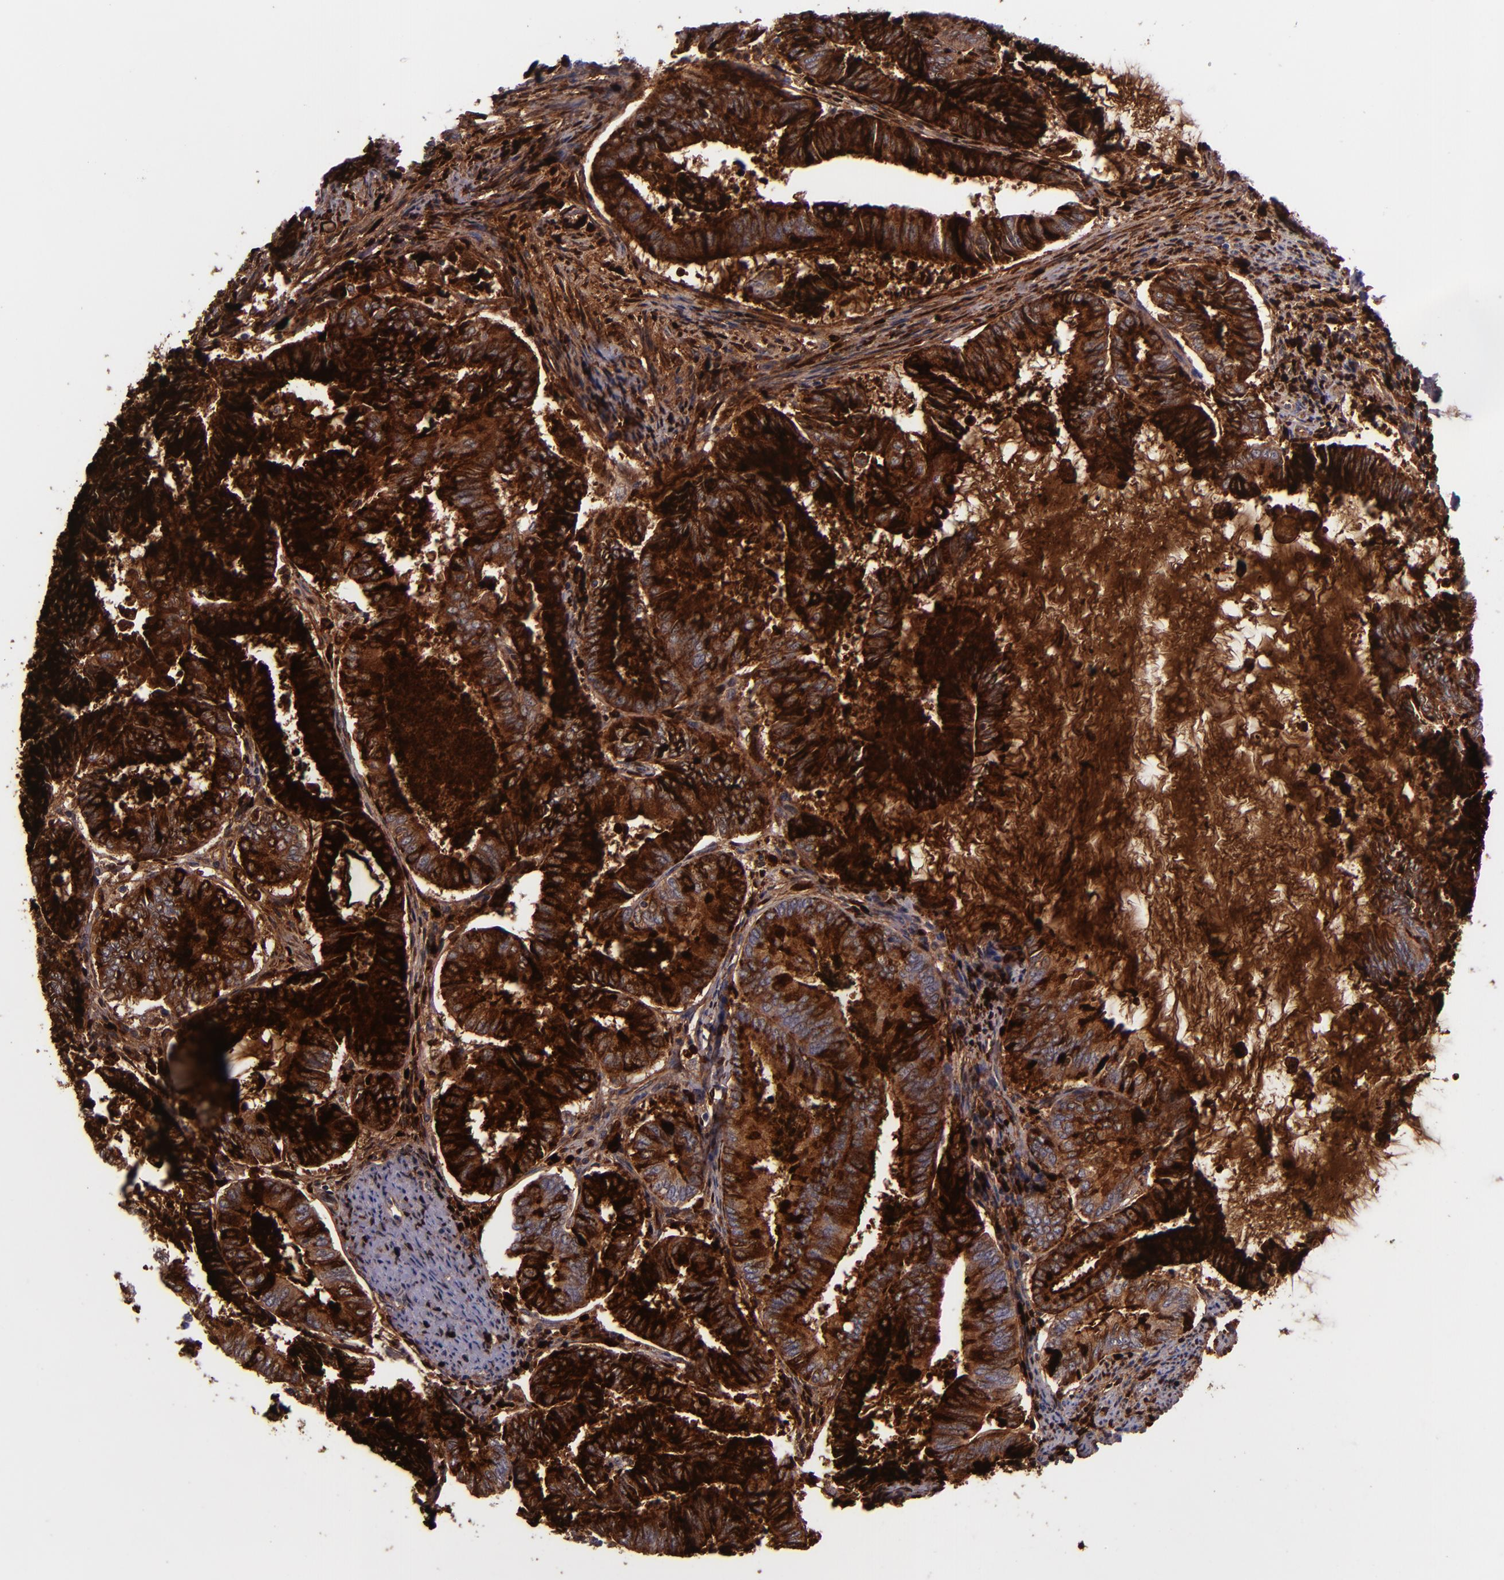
{"staining": {"intensity": "strong", "quantity": ">75%", "location": "cytoplasmic/membranous"}, "tissue": "endometrial cancer", "cell_type": "Tumor cells", "image_type": "cancer", "snomed": [{"axis": "morphology", "description": "Adenocarcinoma, NOS"}, {"axis": "topography", "description": "Endometrium"}], "caption": "Immunohistochemical staining of adenocarcinoma (endometrial) displays high levels of strong cytoplasmic/membranous expression in about >75% of tumor cells.", "gene": "SLPI", "patient": {"sex": "female", "age": 86}}